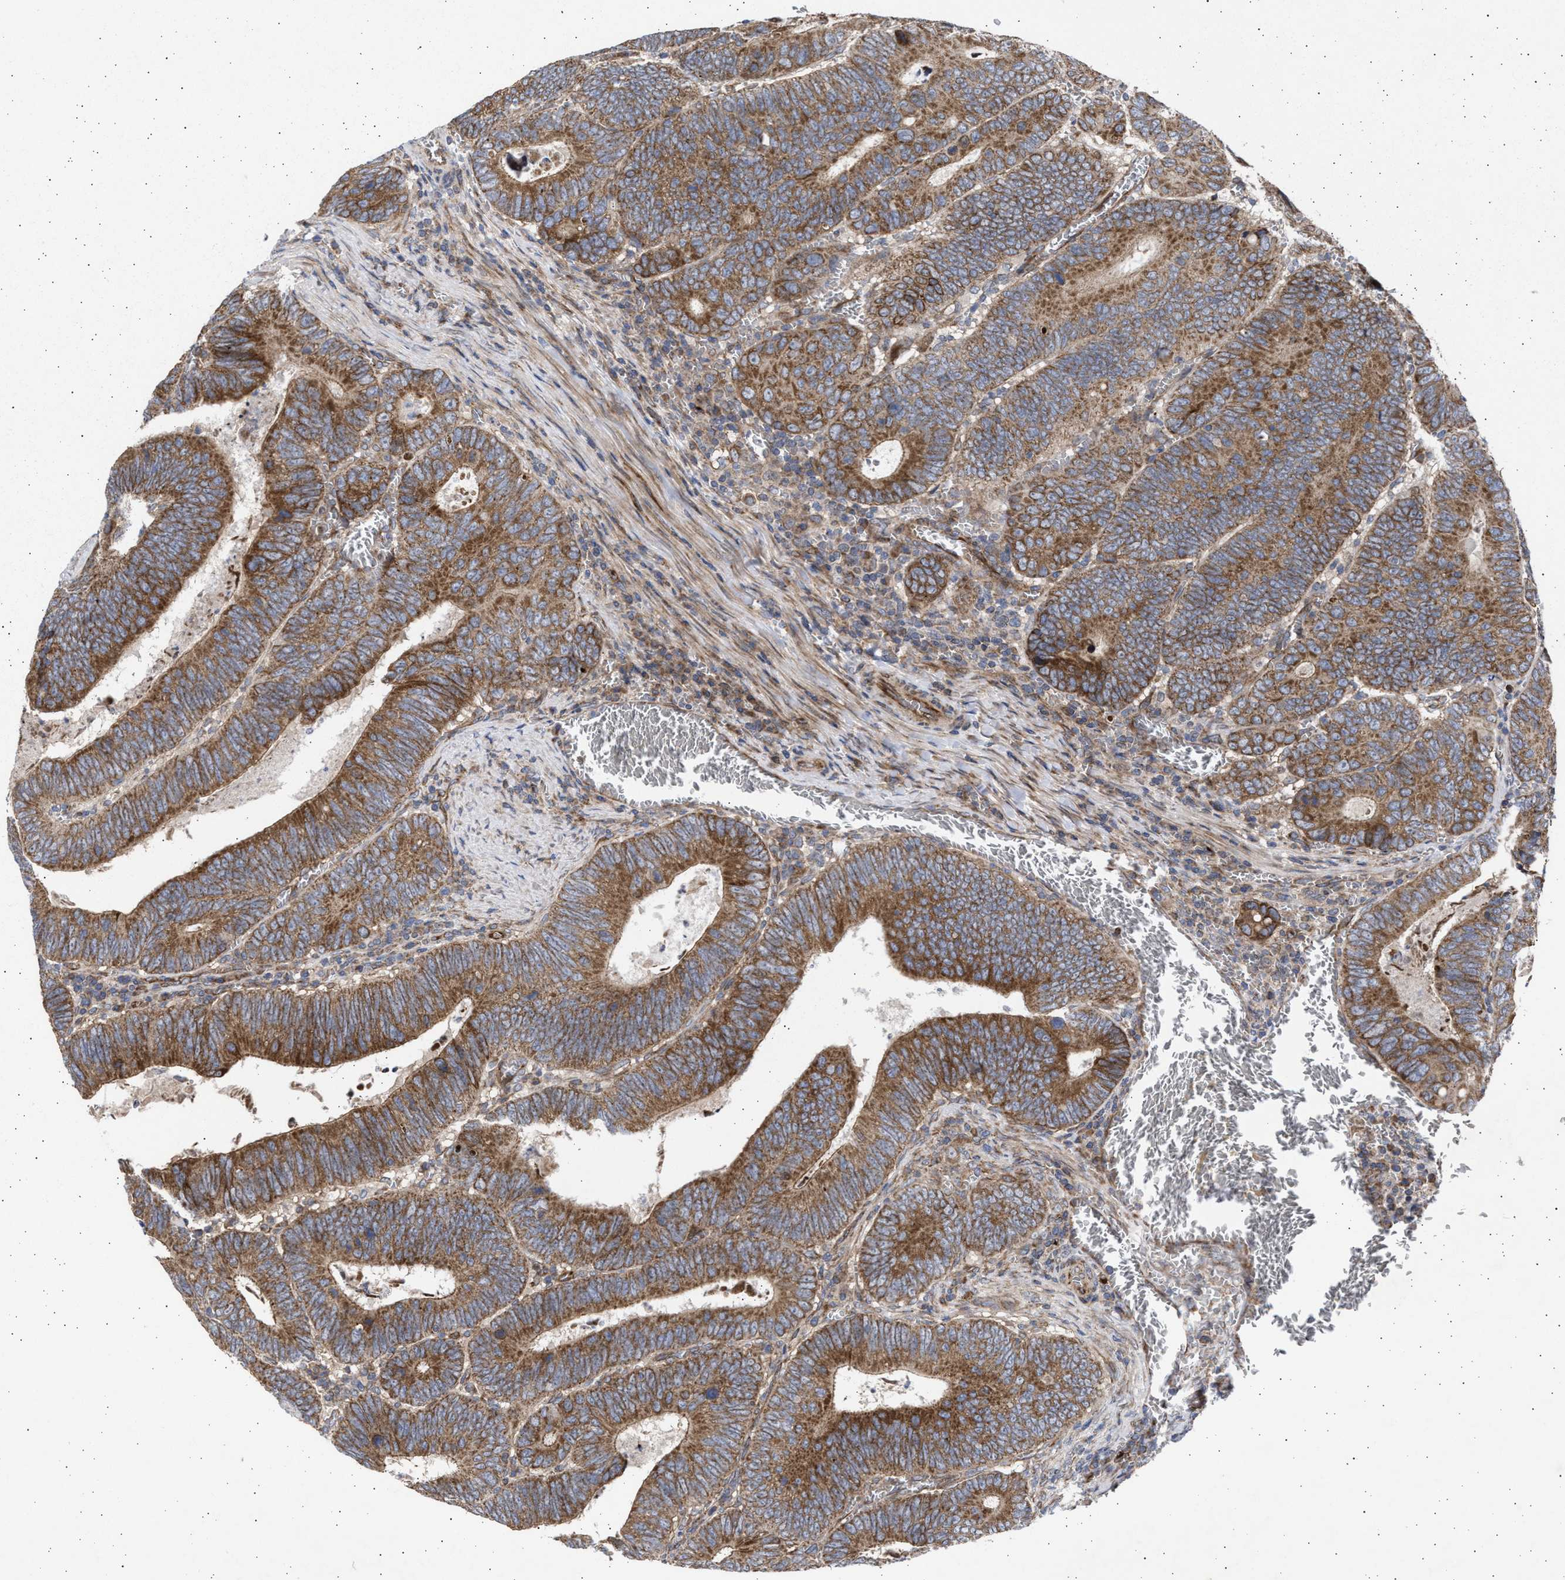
{"staining": {"intensity": "strong", "quantity": ">75%", "location": "cytoplasmic/membranous"}, "tissue": "colorectal cancer", "cell_type": "Tumor cells", "image_type": "cancer", "snomed": [{"axis": "morphology", "description": "Inflammation, NOS"}, {"axis": "morphology", "description": "Adenocarcinoma, NOS"}, {"axis": "topography", "description": "Colon"}], "caption": "High-power microscopy captured an IHC micrograph of colorectal cancer, revealing strong cytoplasmic/membranous staining in about >75% of tumor cells.", "gene": "TTC19", "patient": {"sex": "male", "age": 72}}